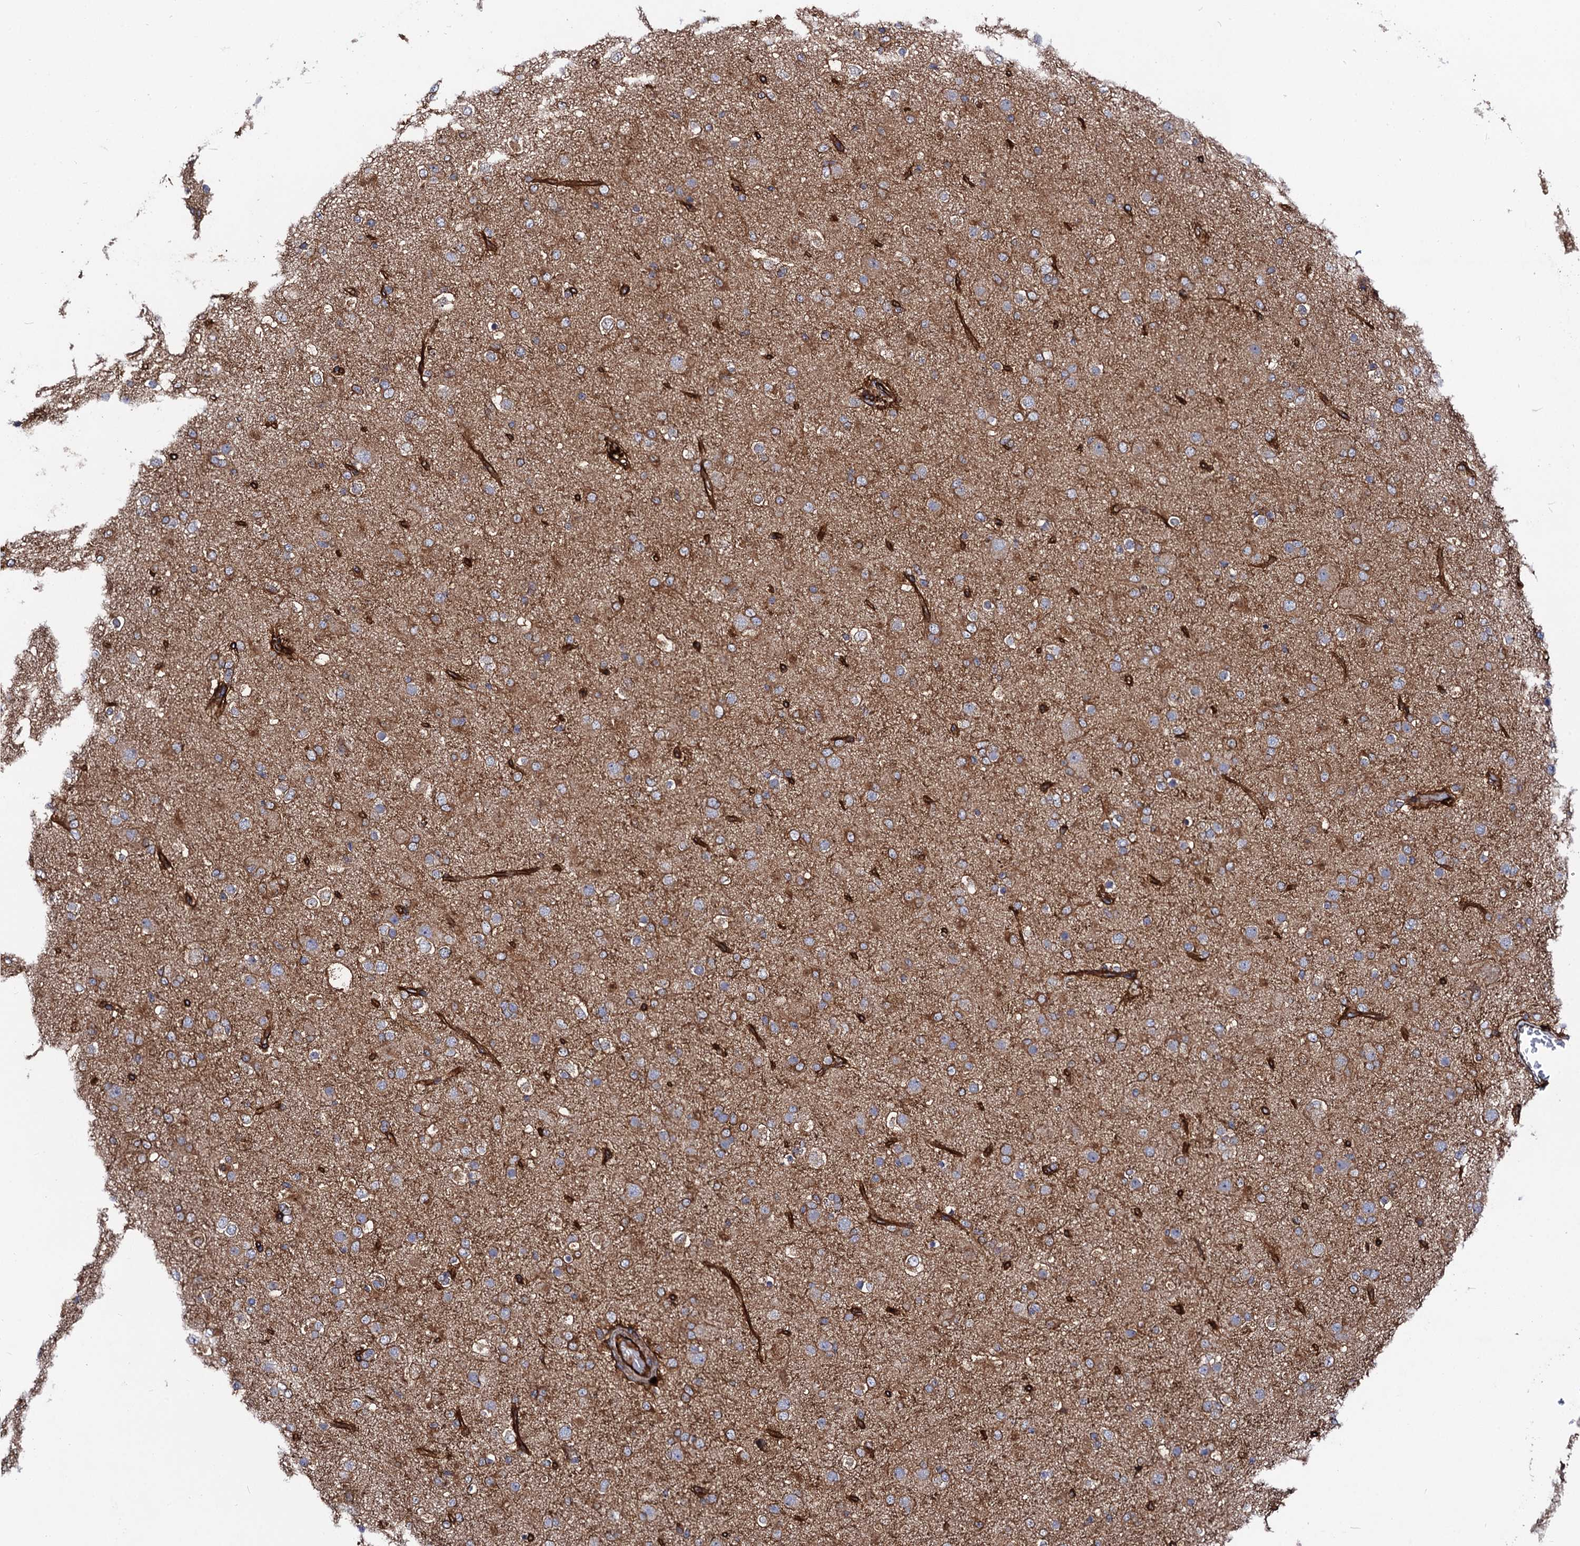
{"staining": {"intensity": "weak", "quantity": "25%-75%", "location": "cytoplasmic/membranous"}, "tissue": "glioma", "cell_type": "Tumor cells", "image_type": "cancer", "snomed": [{"axis": "morphology", "description": "Glioma, malignant, Low grade"}, {"axis": "topography", "description": "Brain"}], "caption": "Protein expression analysis of low-grade glioma (malignant) reveals weak cytoplasmic/membranous positivity in approximately 25%-75% of tumor cells.", "gene": "CIP2A", "patient": {"sex": "male", "age": 65}}